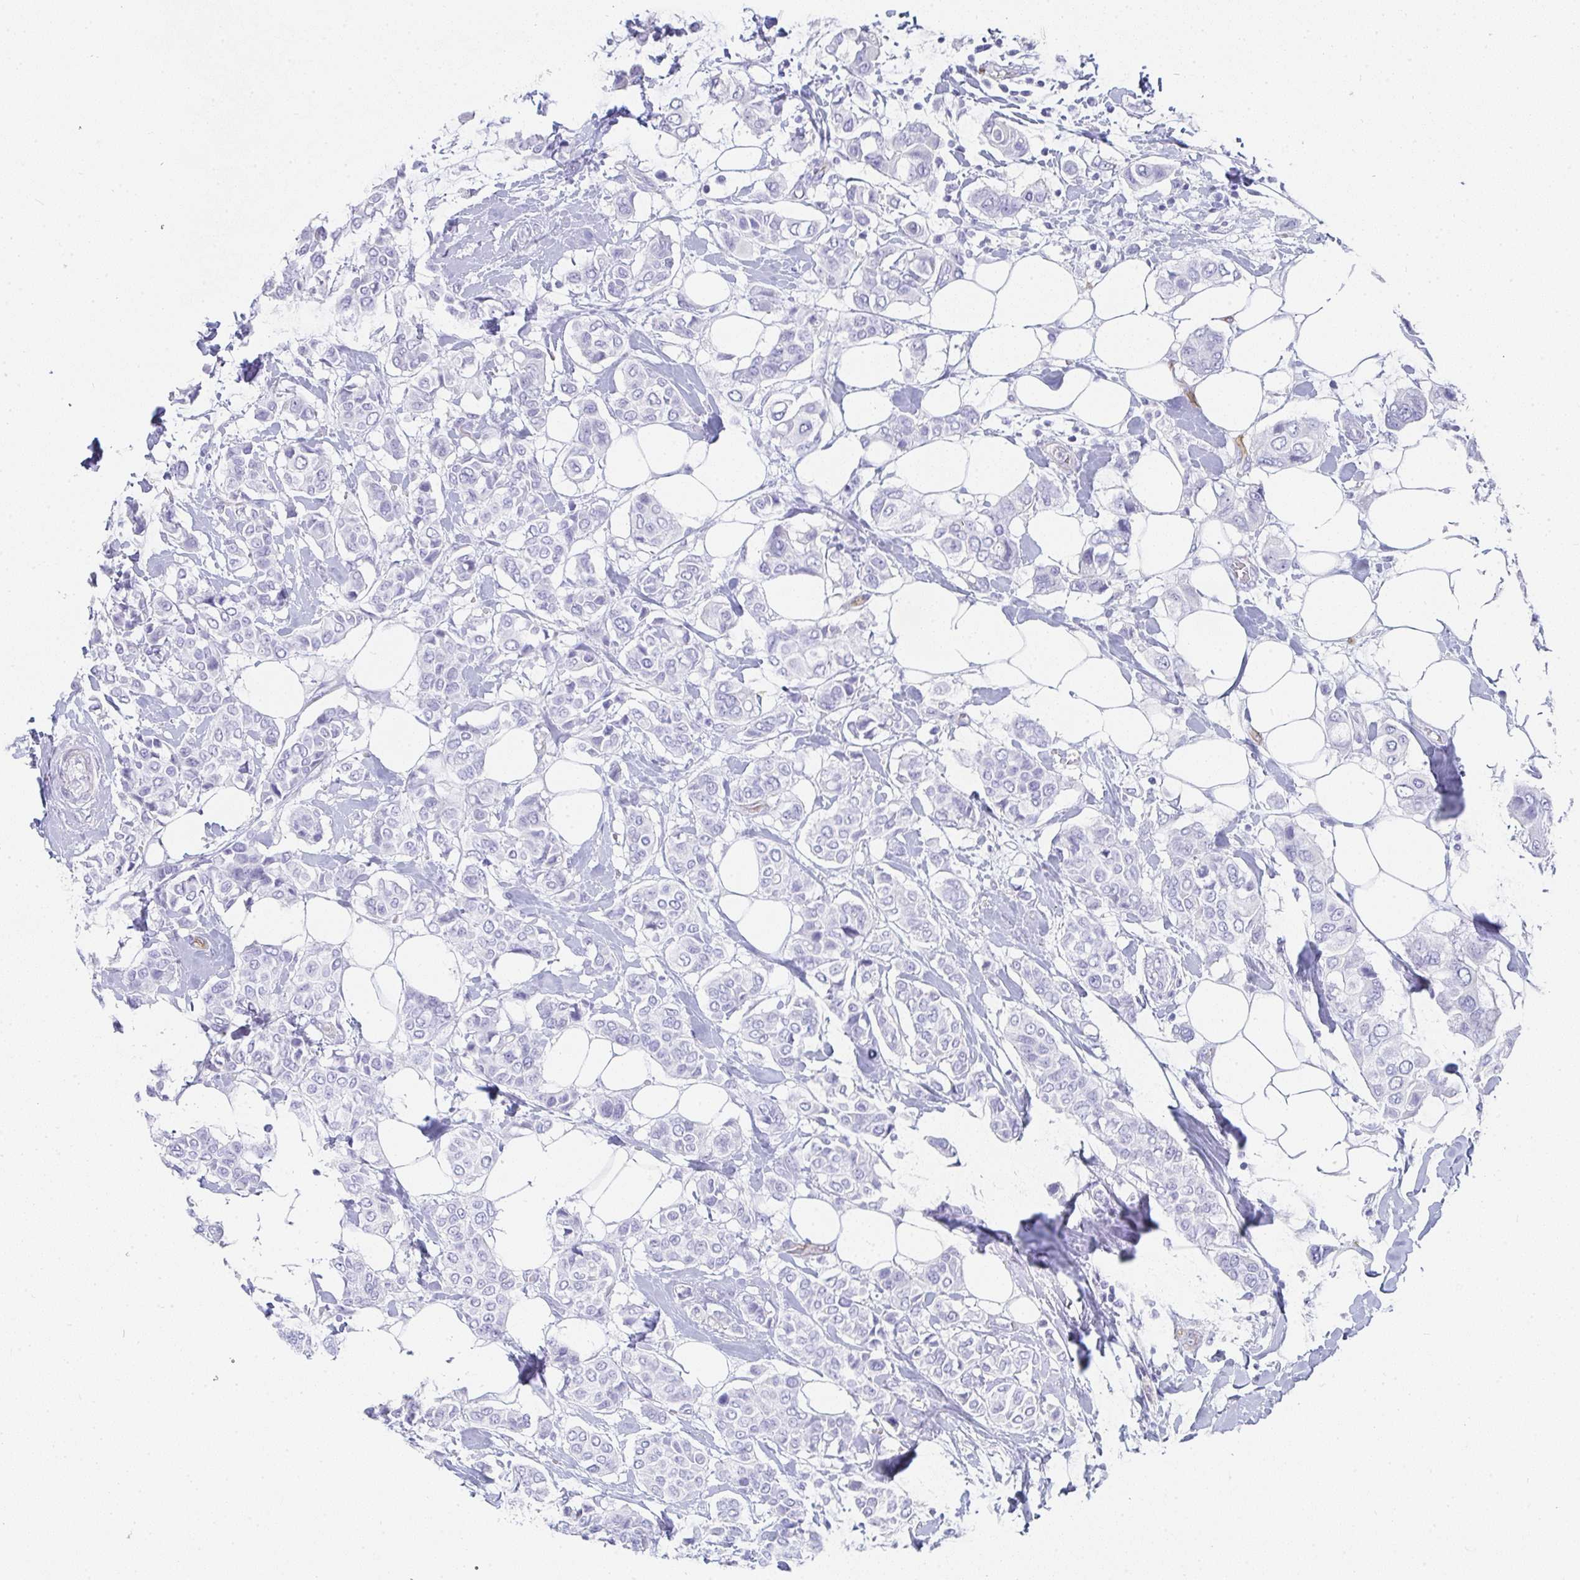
{"staining": {"intensity": "negative", "quantity": "none", "location": "none"}, "tissue": "breast cancer", "cell_type": "Tumor cells", "image_type": "cancer", "snomed": [{"axis": "morphology", "description": "Lobular carcinoma"}, {"axis": "topography", "description": "Breast"}], "caption": "An immunohistochemistry (IHC) histopathology image of breast lobular carcinoma is shown. There is no staining in tumor cells of breast lobular carcinoma.", "gene": "PRND", "patient": {"sex": "female", "age": 51}}